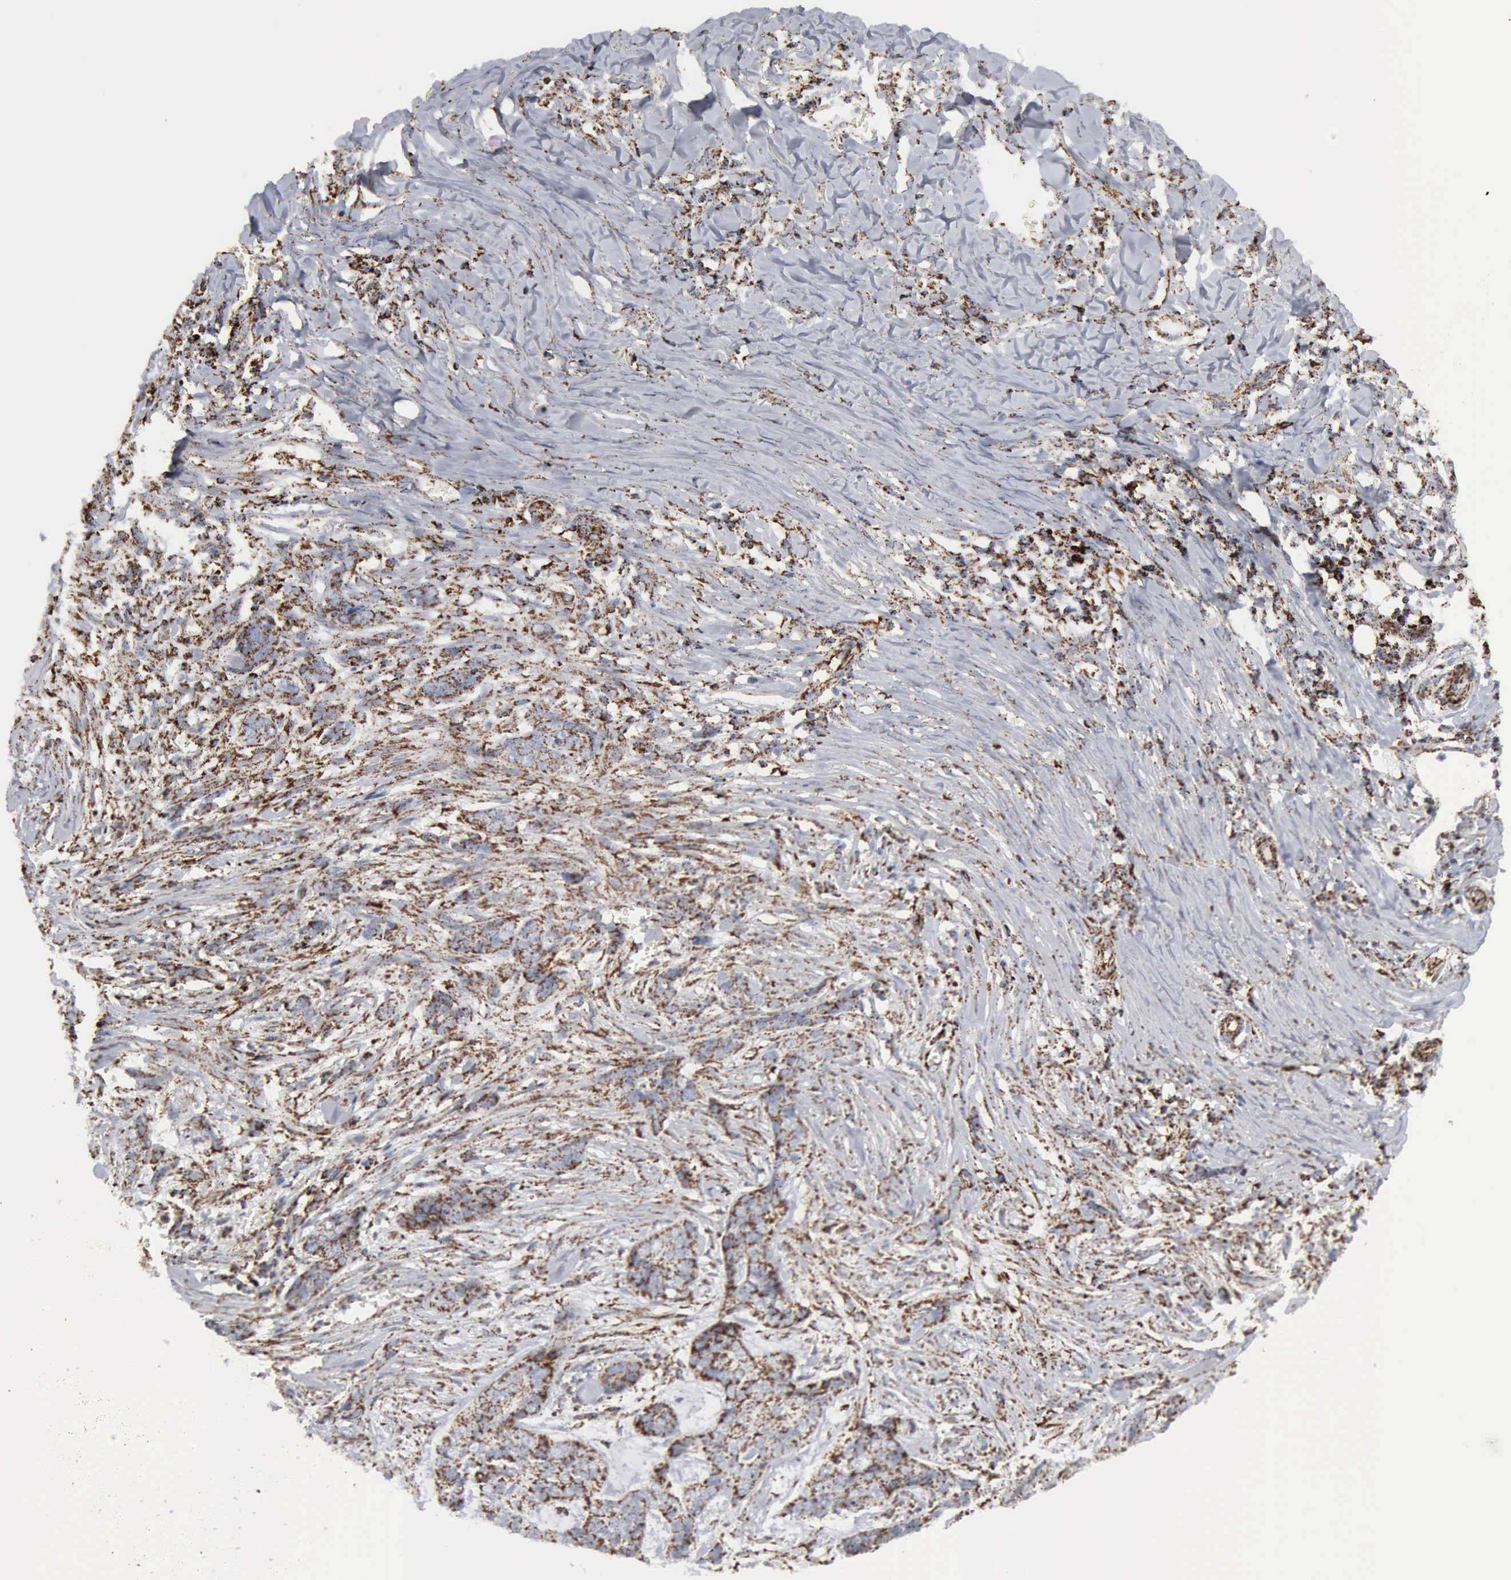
{"staining": {"intensity": "moderate", "quantity": ">75%", "location": "cytoplasmic/membranous"}, "tissue": "skin cancer", "cell_type": "Tumor cells", "image_type": "cancer", "snomed": [{"axis": "morphology", "description": "Normal tissue, NOS"}, {"axis": "morphology", "description": "Basal cell carcinoma"}, {"axis": "topography", "description": "Skin"}], "caption": "Basal cell carcinoma (skin) stained with DAB immunohistochemistry demonstrates medium levels of moderate cytoplasmic/membranous staining in approximately >75% of tumor cells.", "gene": "ACO2", "patient": {"sex": "female", "age": 65}}